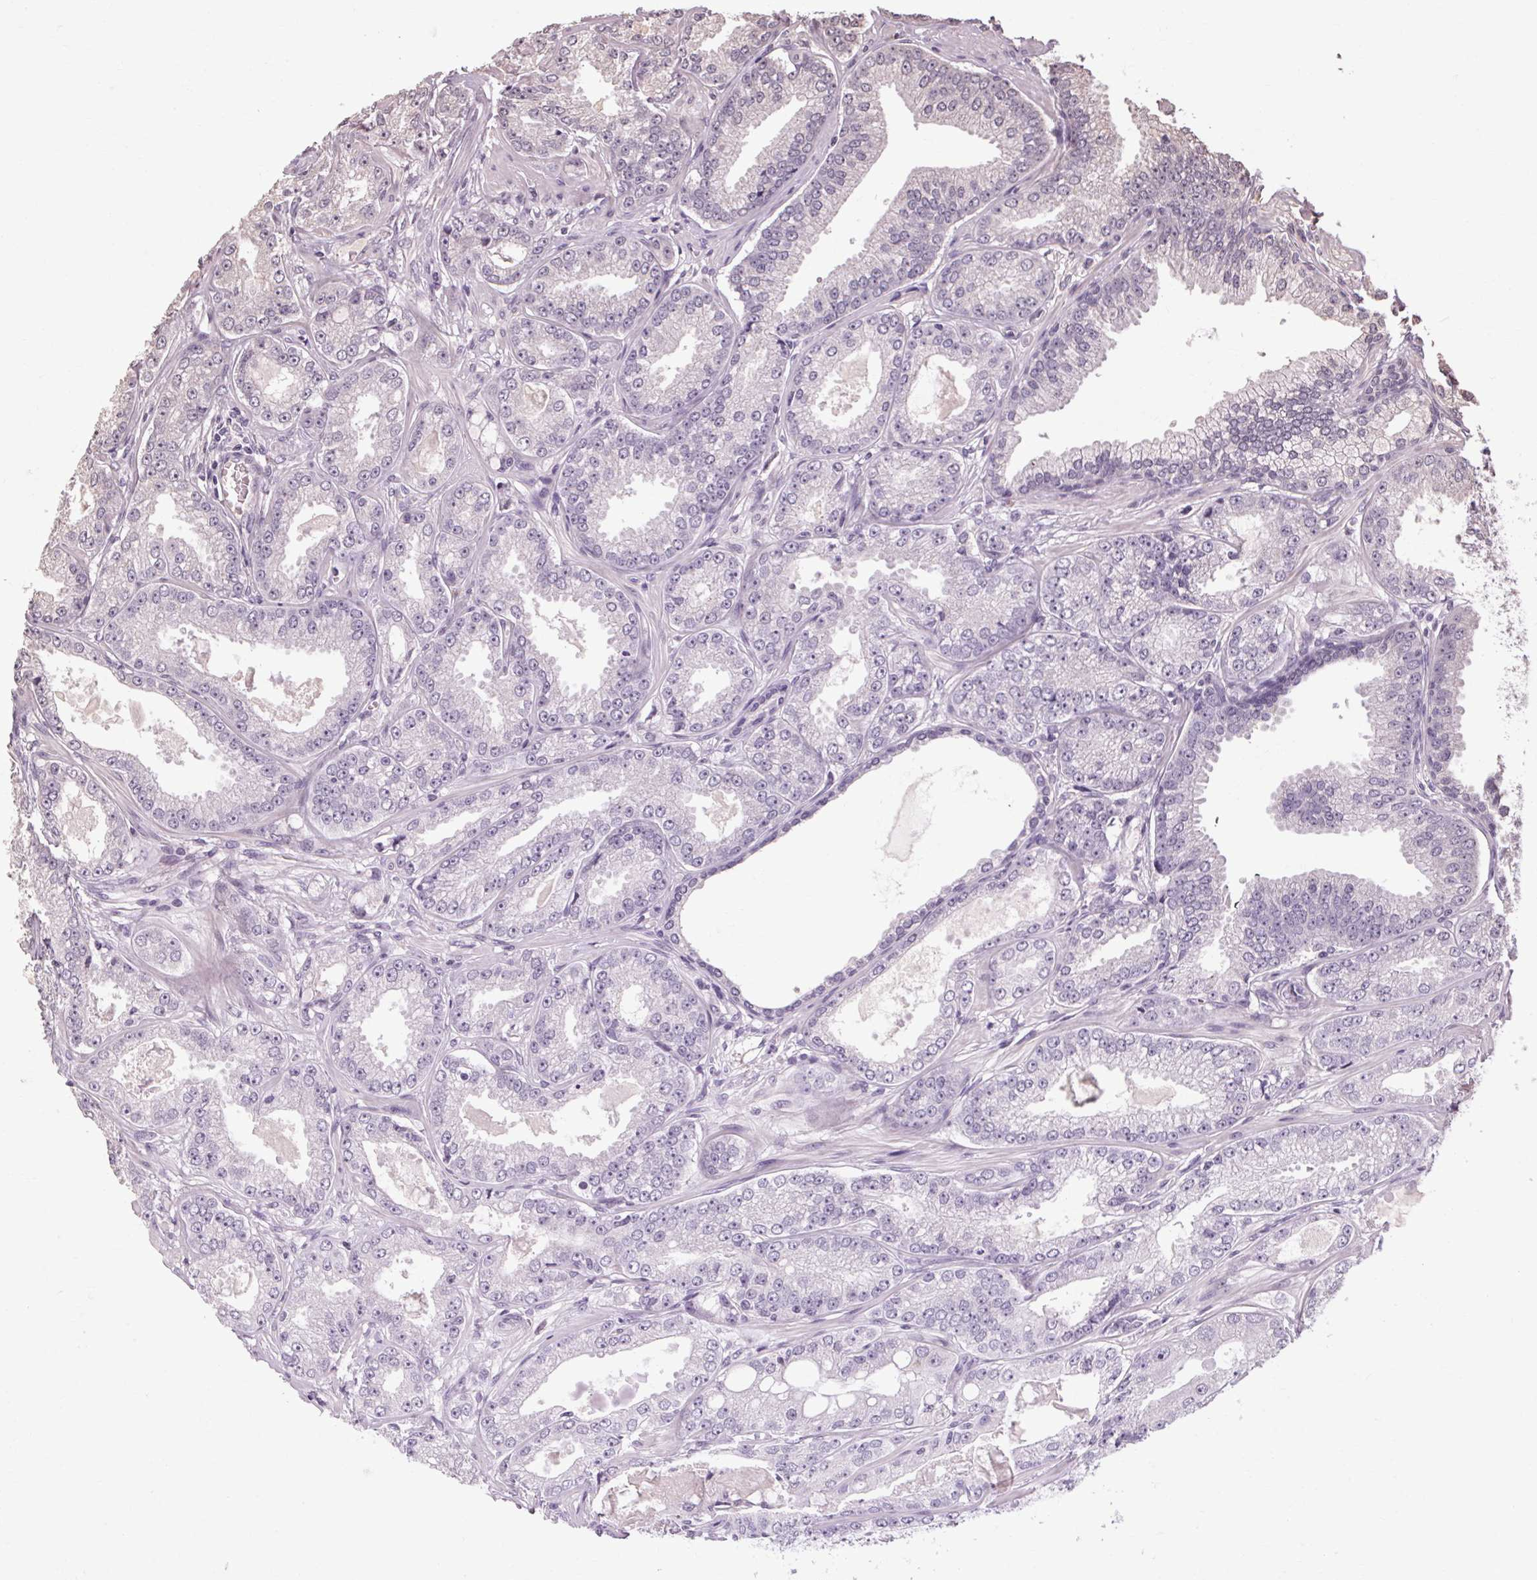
{"staining": {"intensity": "negative", "quantity": "none", "location": "none"}, "tissue": "prostate cancer", "cell_type": "Tumor cells", "image_type": "cancer", "snomed": [{"axis": "morphology", "description": "Adenocarcinoma, NOS"}, {"axis": "topography", "description": "Prostate"}], "caption": "Protein analysis of prostate cancer shows no significant positivity in tumor cells.", "gene": "POMC", "patient": {"sex": "male", "age": 64}}